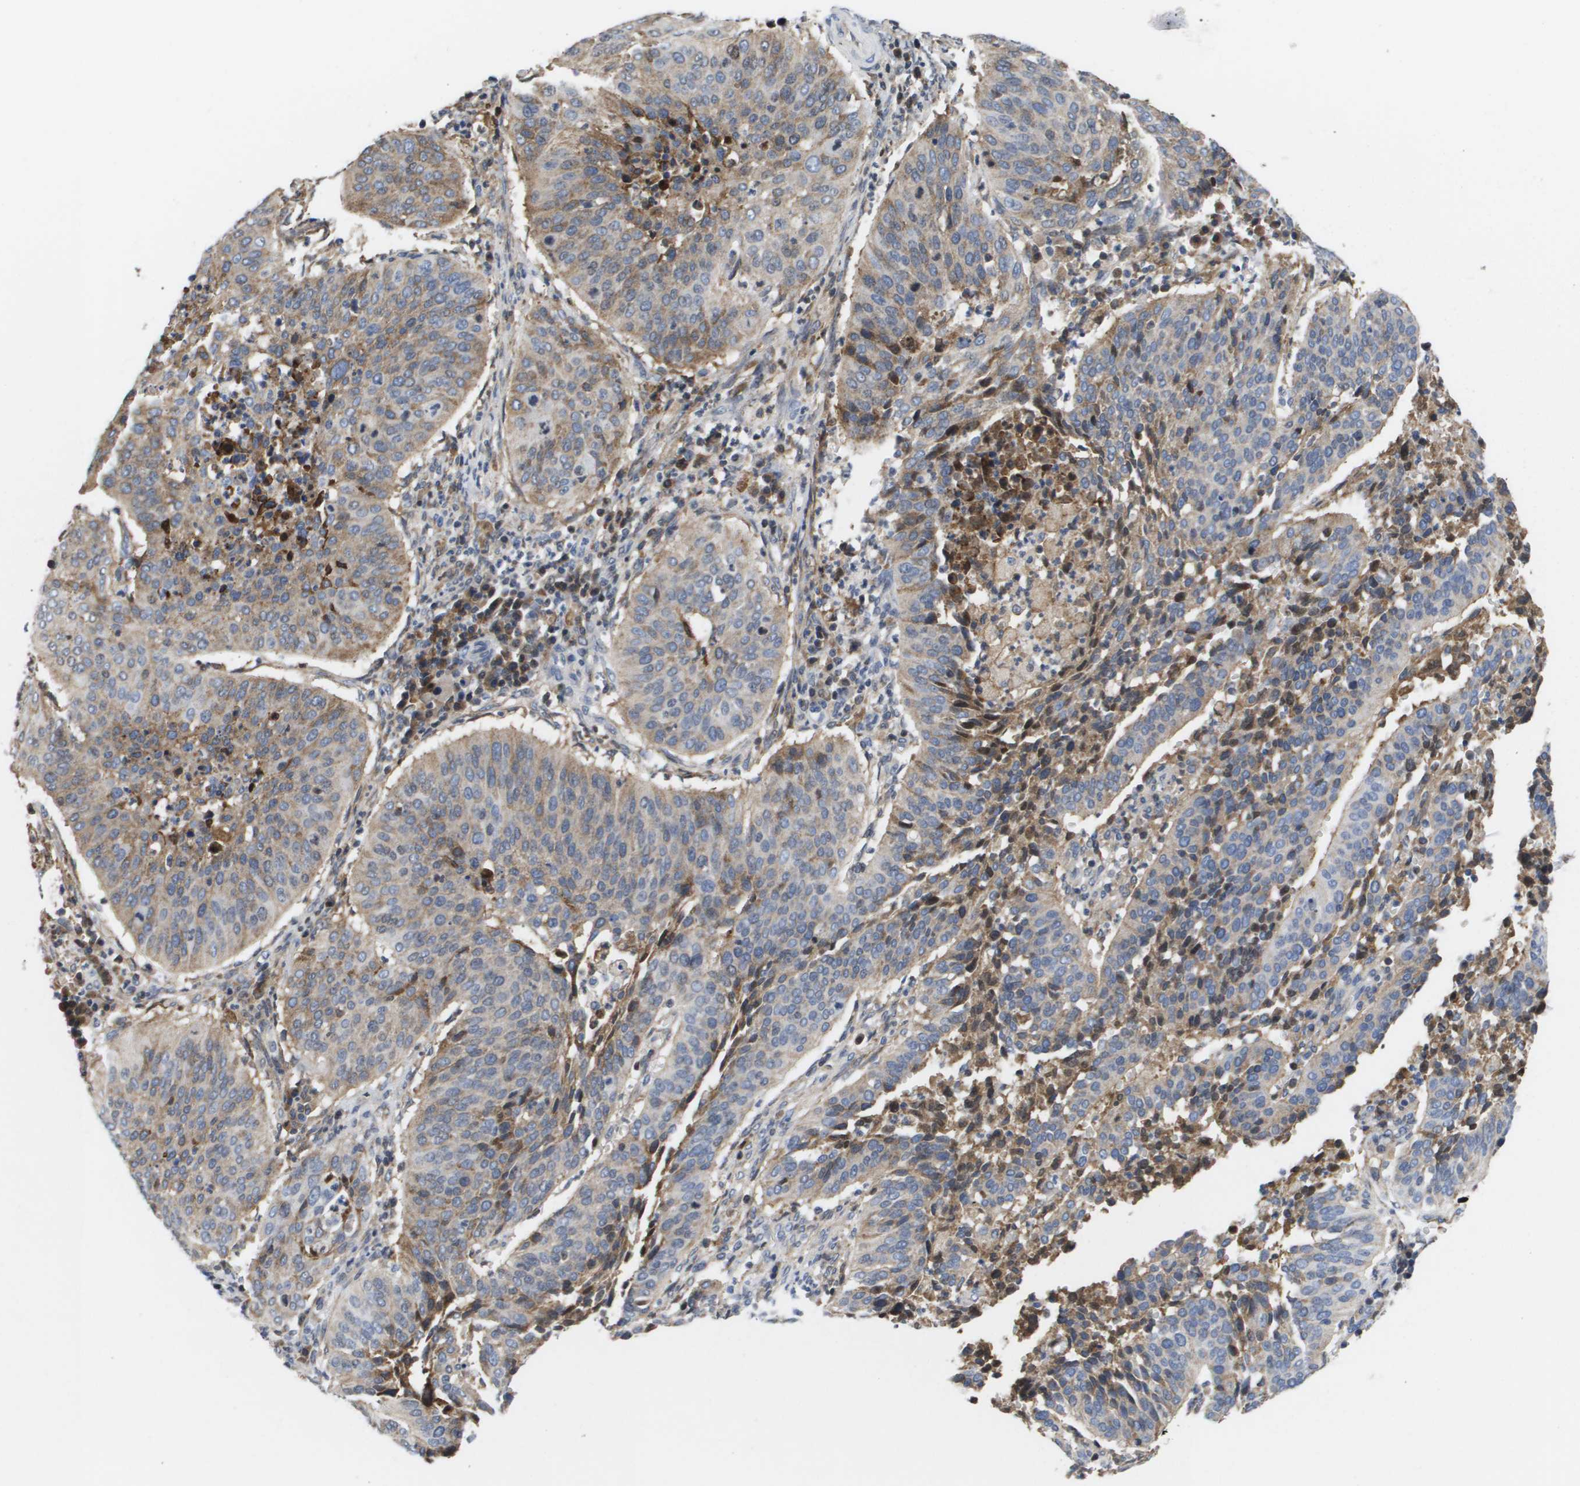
{"staining": {"intensity": "weak", "quantity": ">75%", "location": "cytoplasmic/membranous"}, "tissue": "cervical cancer", "cell_type": "Tumor cells", "image_type": "cancer", "snomed": [{"axis": "morphology", "description": "Normal tissue, NOS"}, {"axis": "morphology", "description": "Squamous cell carcinoma, NOS"}, {"axis": "topography", "description": "Cervix"}], "caption": "Squamous cell carcinoma (cervical) tissue displays weak cytoplasmic/membranous expression in approximately >75% of tumor cells, visualized by immunohistochemistry.", "gene": "SERPINC1", "patient": {"sex": "female", "age": 39}}